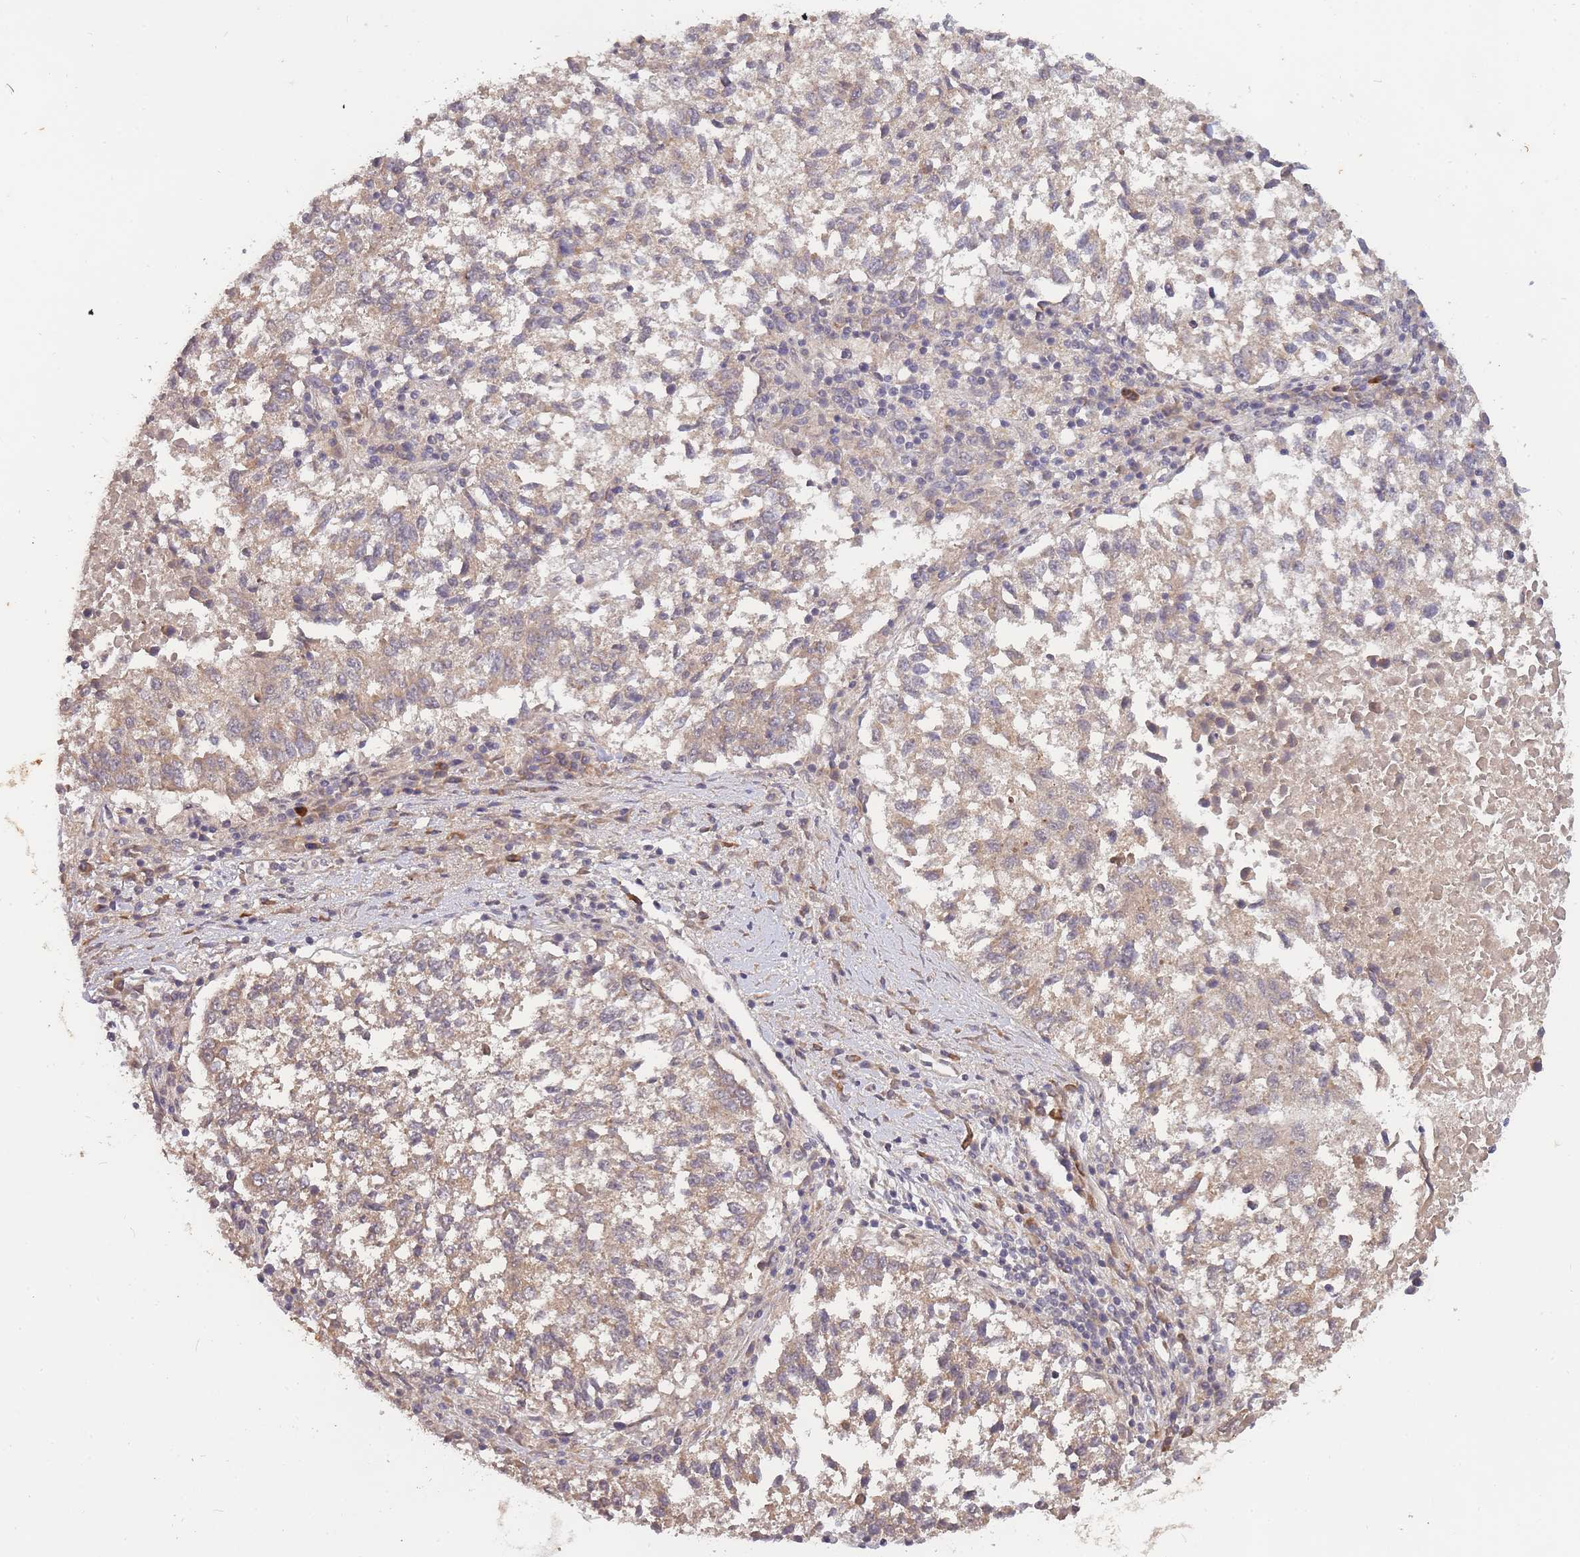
{"staining": {"intensity": "weak", "quantity": ">75%", "location": "cytoplasmic/membranous"}, "tissue": "lung cancer", "cell_type": "Tumor cells", "image_type": "cancer", "snomed": [{"axis": "morphology", "description": "Squamous cell carcinoma, NOS"}, {"axis": "topography", "description": "Lung"}], "caption": "IHC histopathology image of neoplastic tissue: human lung cancer (squamous cell carcinoma) stained using IHC exhibits low levels of weak protein expression localized specifically in the cytoplasmic/membranous of tumor cells, appearing as a cytoplasmic/membranous brown color.", "gene": "SMC6", "patient": {"sex": "male", "age": 73}}